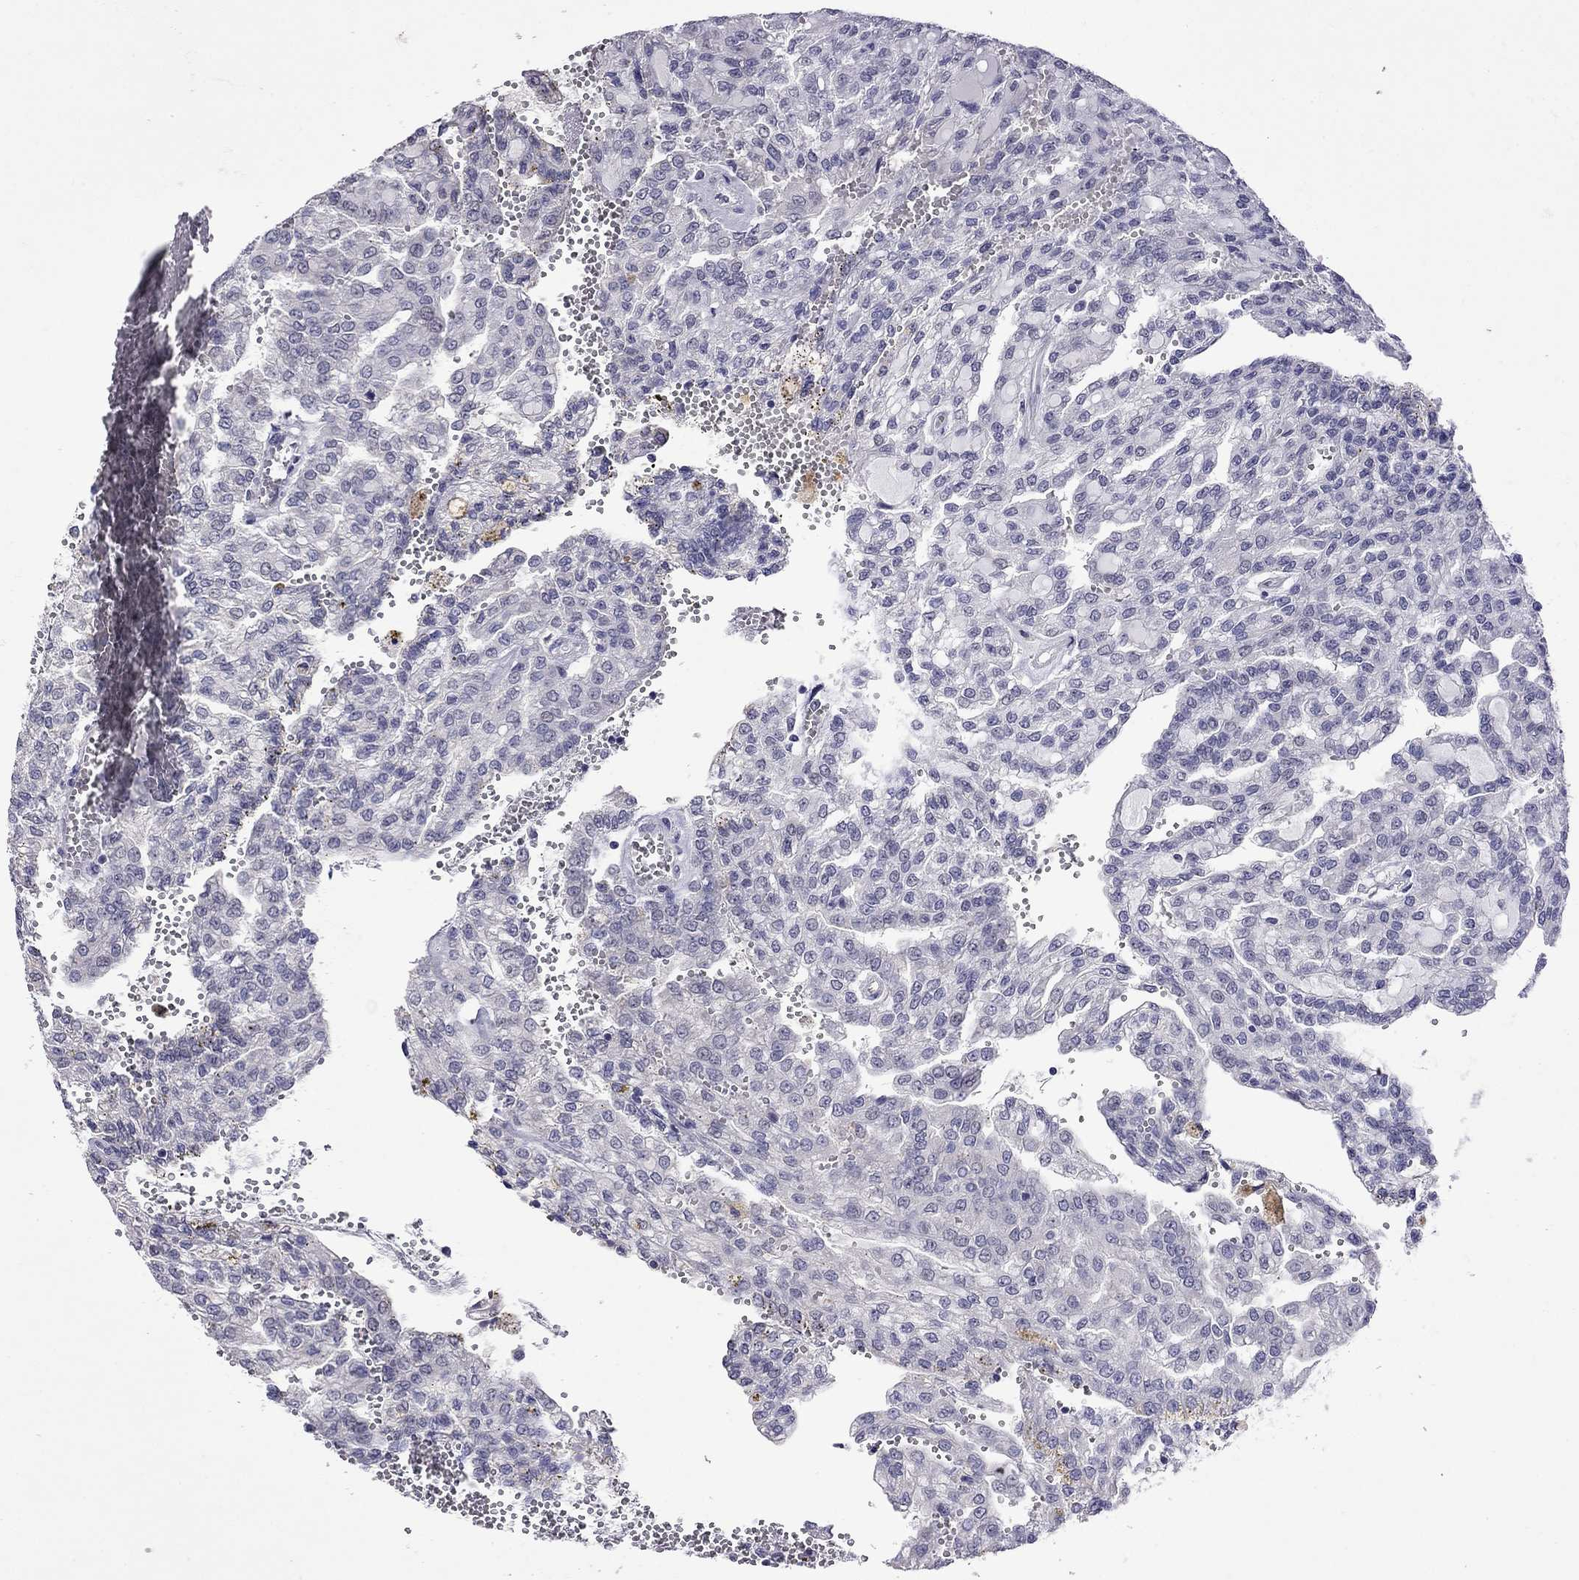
{"staining": {"intensity": "negative", "quantity": "none", "location": "none"}, "tissue": "renal cancer", "cell_type": "Tumor cells", "image_type": "cancer", "snomed": [{"axis": "morphology", "description": "Adenocarcinoma, NOS"}, {"axis": "topography", "description": "Kidney"}], "caption": "A histopathology image of renal adenocarcinoma stained for a protein demonstrates no brown staining in tumor cells. The staining was performed using DAB (3,3'-diaminobenzidine) to visualize the protein expression in brown, while the nuclei were stained in blue with hematoxylin (Magnification: 20x).", "gene": "STAR", "patient": {"sex": "male", "age": 63}}